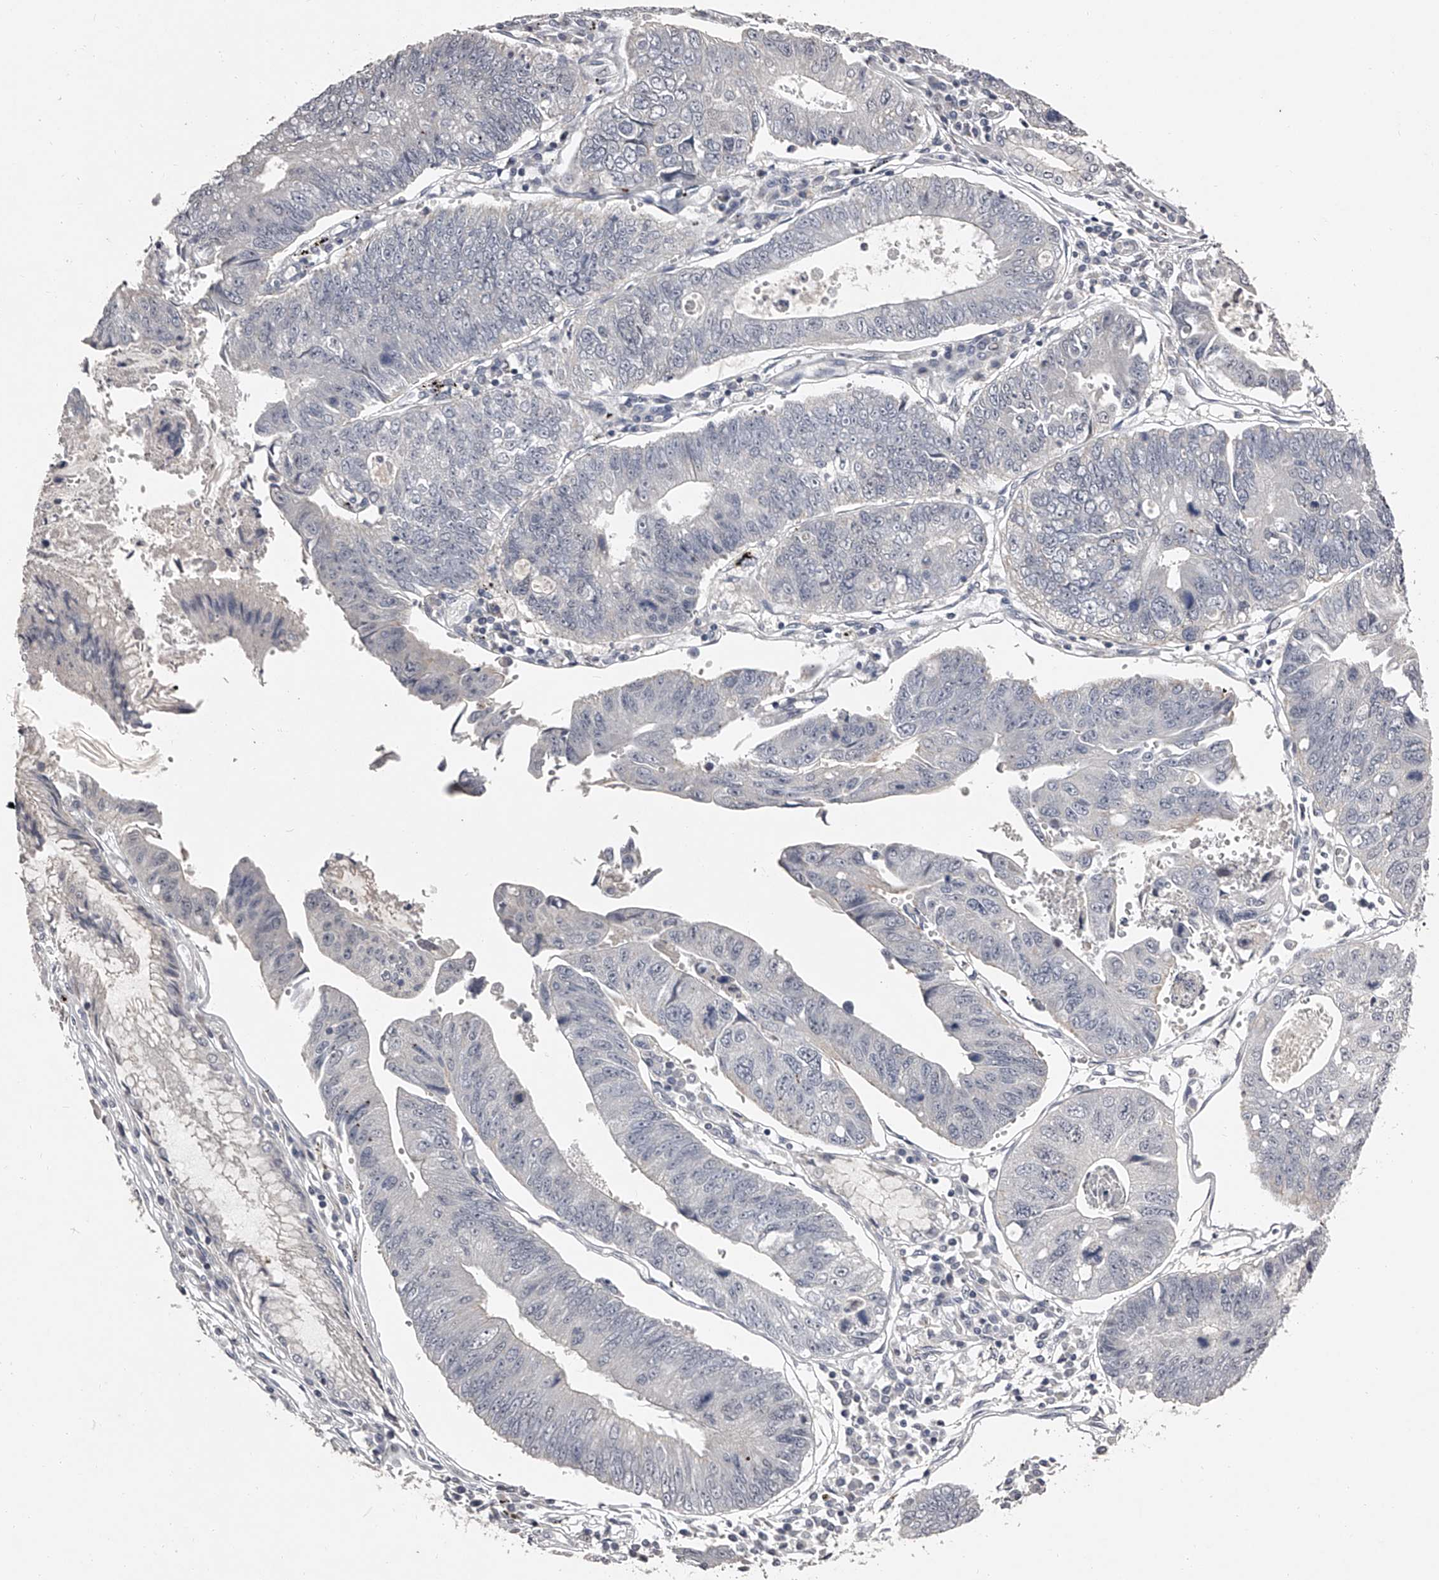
{"staining": {"intensity": "negative", "quantity": "none", "location": "none"}, "tissue": "stomach cancer", "cell_type": "Tumor cells", "image_type": "cancer", "snomed": [{"axis": "morphology", "description": "Adenocarcinoma, NOS"}, {"axis": "topography", "description": "Stomach"}], "caption": "Immunohistochemistry (IHC) histopathology image of human stomach cancer stained for a protein (brown), which displays no expression in tumor cells.", "gene": "NT5DC1", "patient": {"sex": "male", "age": 59}}